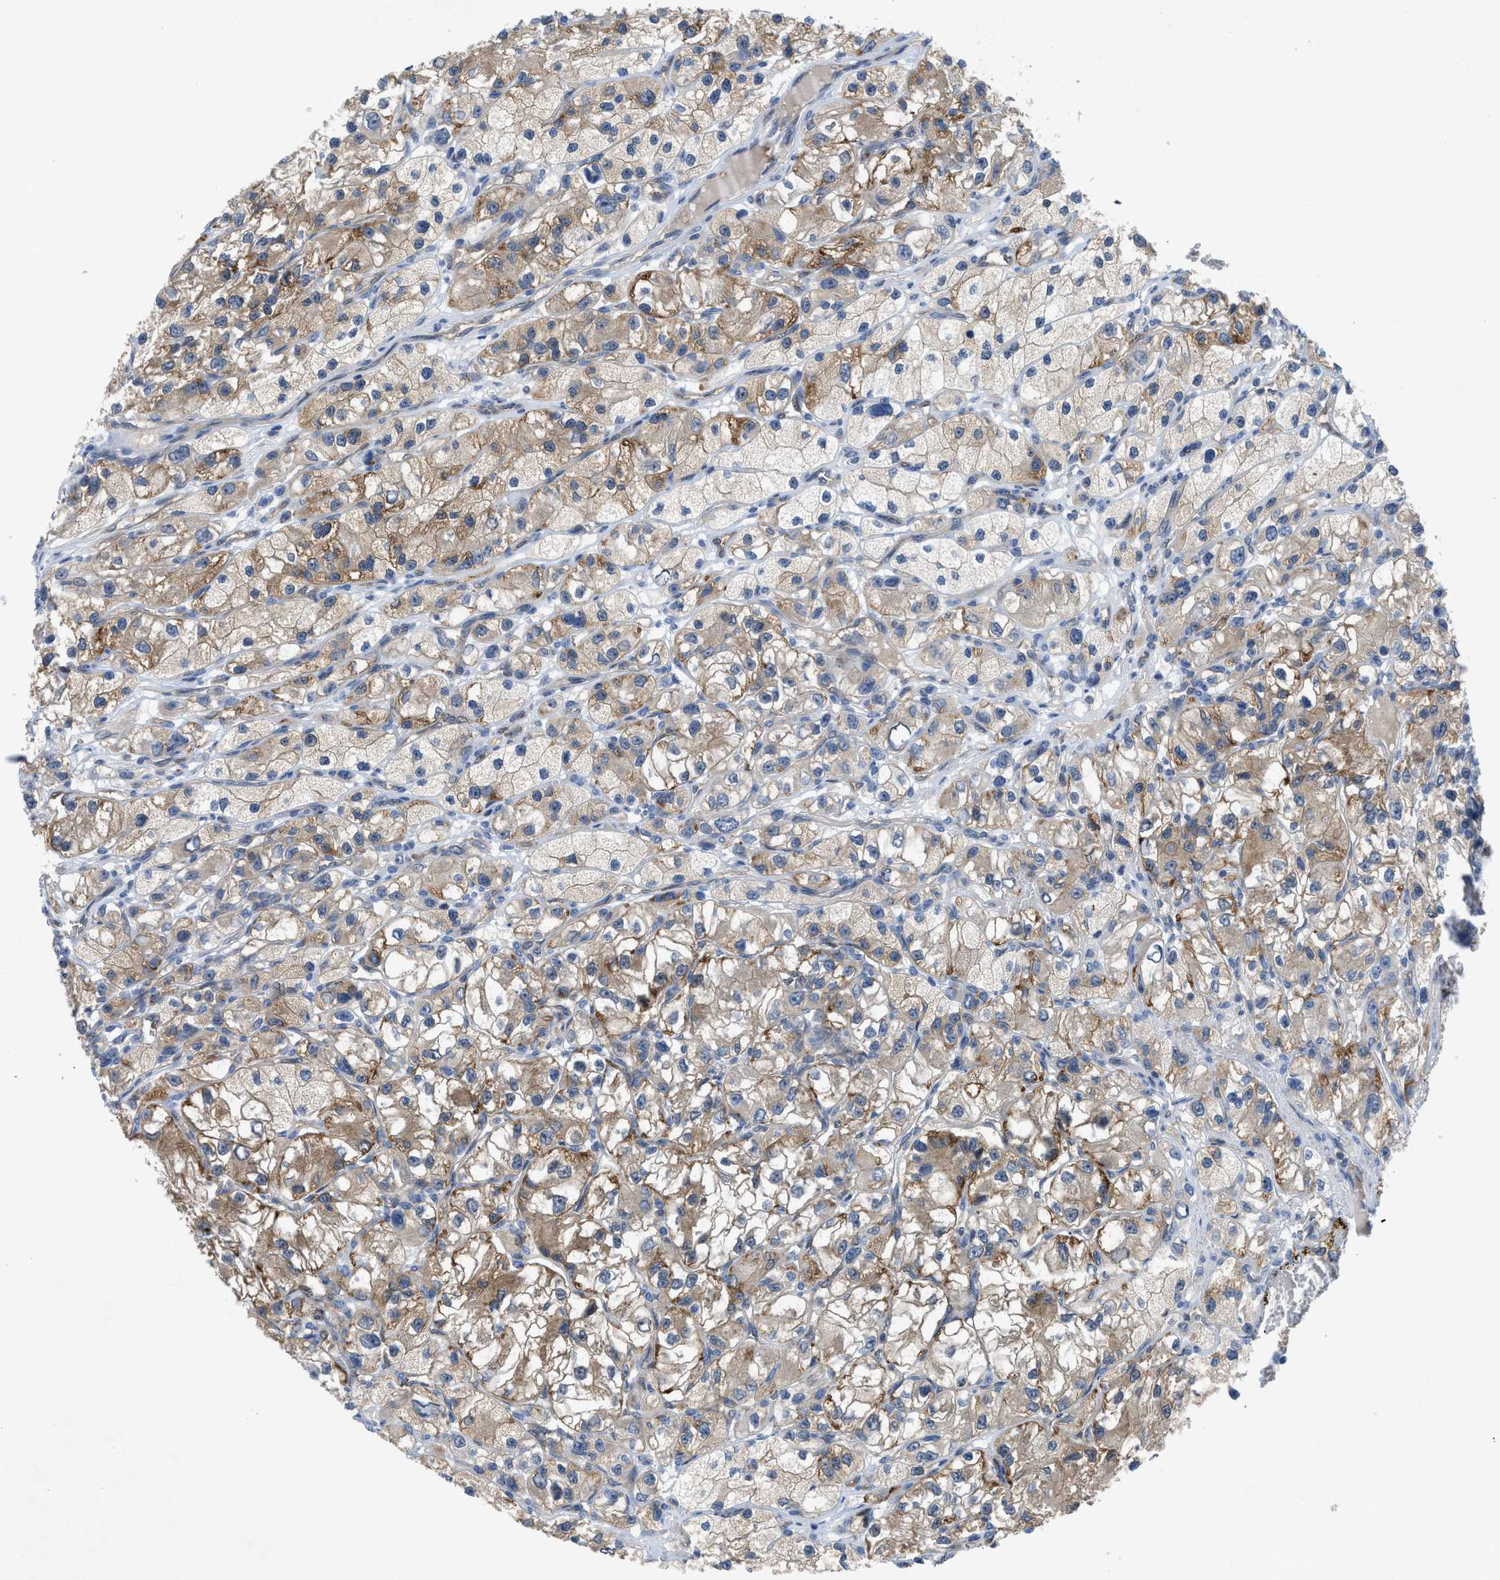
{"staining": {"intensity": "moderate", "quantity": ">75%", "location": "cytoplasmic/membranous"}, "tissue": "renal cancer", "cell_type": "Tumor cells", "image_type": "cancer", "snomed": [{"axis": "morphology", "description": "Adenocarcinoma, NOS"}, {"axis": "topography", "description": "Kidney"}], "caption": "Moderate cytoplasmic/membranous expression for a protein is seen in approximately >75% of tumor cells of renal cancer using immunohistochemistry.", "gene": "LDAF1", "patient": {"sex": "female", "age": 57}}